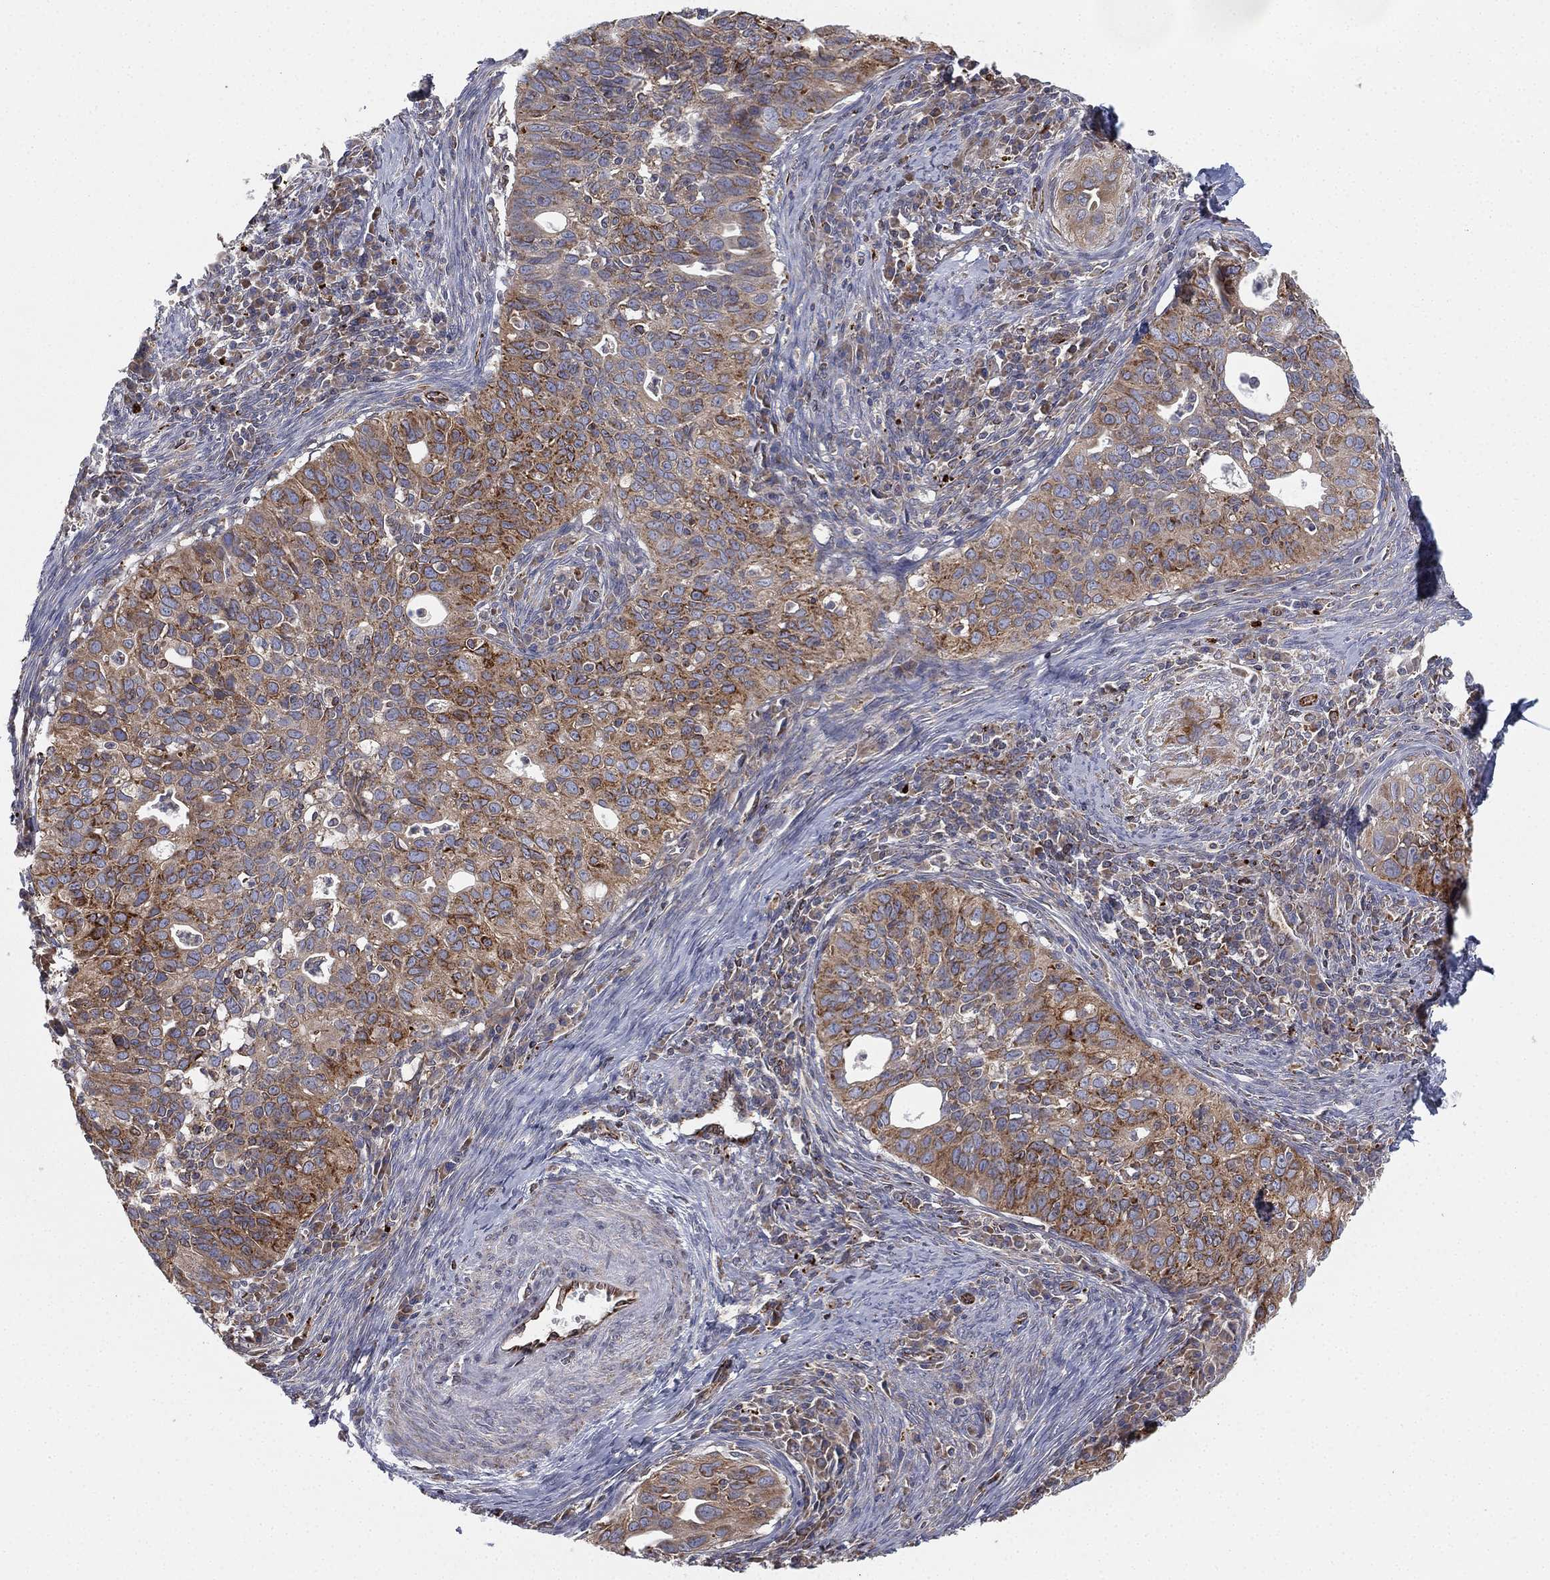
{"staining": {"intensity": "moderate", "quantity": "25%-75%", "location": "cytoplasmic/membranous"}, "tissue": "cervical cancer", "cell_type": "Tumor cells", "image_type": "cancer", "snomed": [{"axis": "morphology", "description": "Squamous cell carcinoma, NOS"}, {"axis": "topography", "description": "Cervix"}], "caption": "DAB (3,3'-diaminobenzidine) immunohistochemical staining of human squamous cell carcinoma (cervical) exhibits moderate cytoplasmic/membranous protein staining in about 25%-75% of tumor cells.", "gene": "CYB5B", "patient": {"sex": "female", "age": 26}}